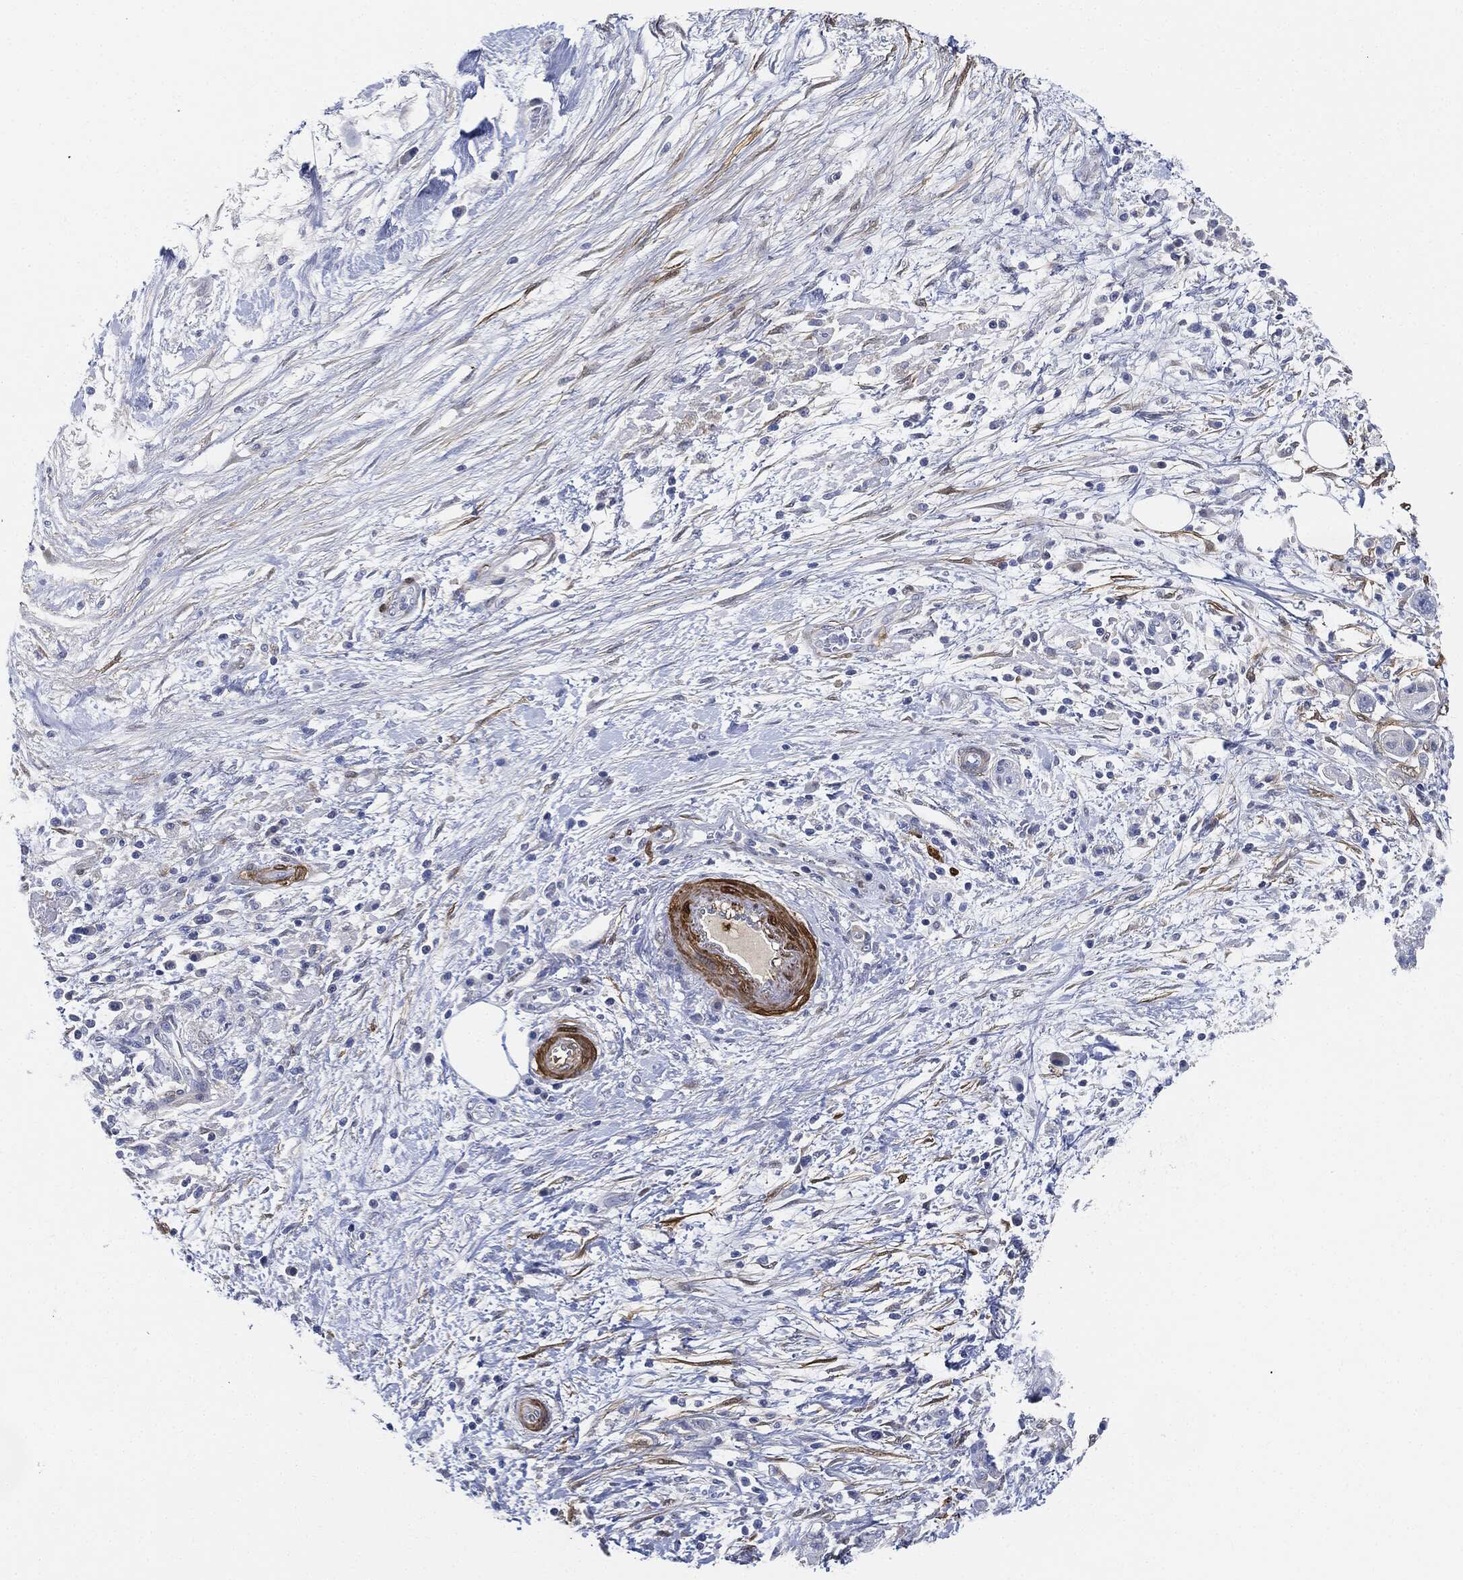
{"staining": {"intensity": "negative", "quantity": "none", "location": "none"}, "tissue": "pancreatic cancer", "cell_type": "Tumor cells", "image_type": "cancer", "snomed": [{"axis": "morphology", "description": "Adenocarcinoma, NOS"}, {"axis": "topography", "description": "Pancreas"}], "caption": "IHC of human pancreatic cancer reveals no expression in tumor cells. The staining was performed using DAB to visualize the protein expression in brown, while the nuclei were stained in blue with hematoxylin (Magnification: 20x).", "gene": "TAGLN", "patient": {"sex": "female", "age": 73}}